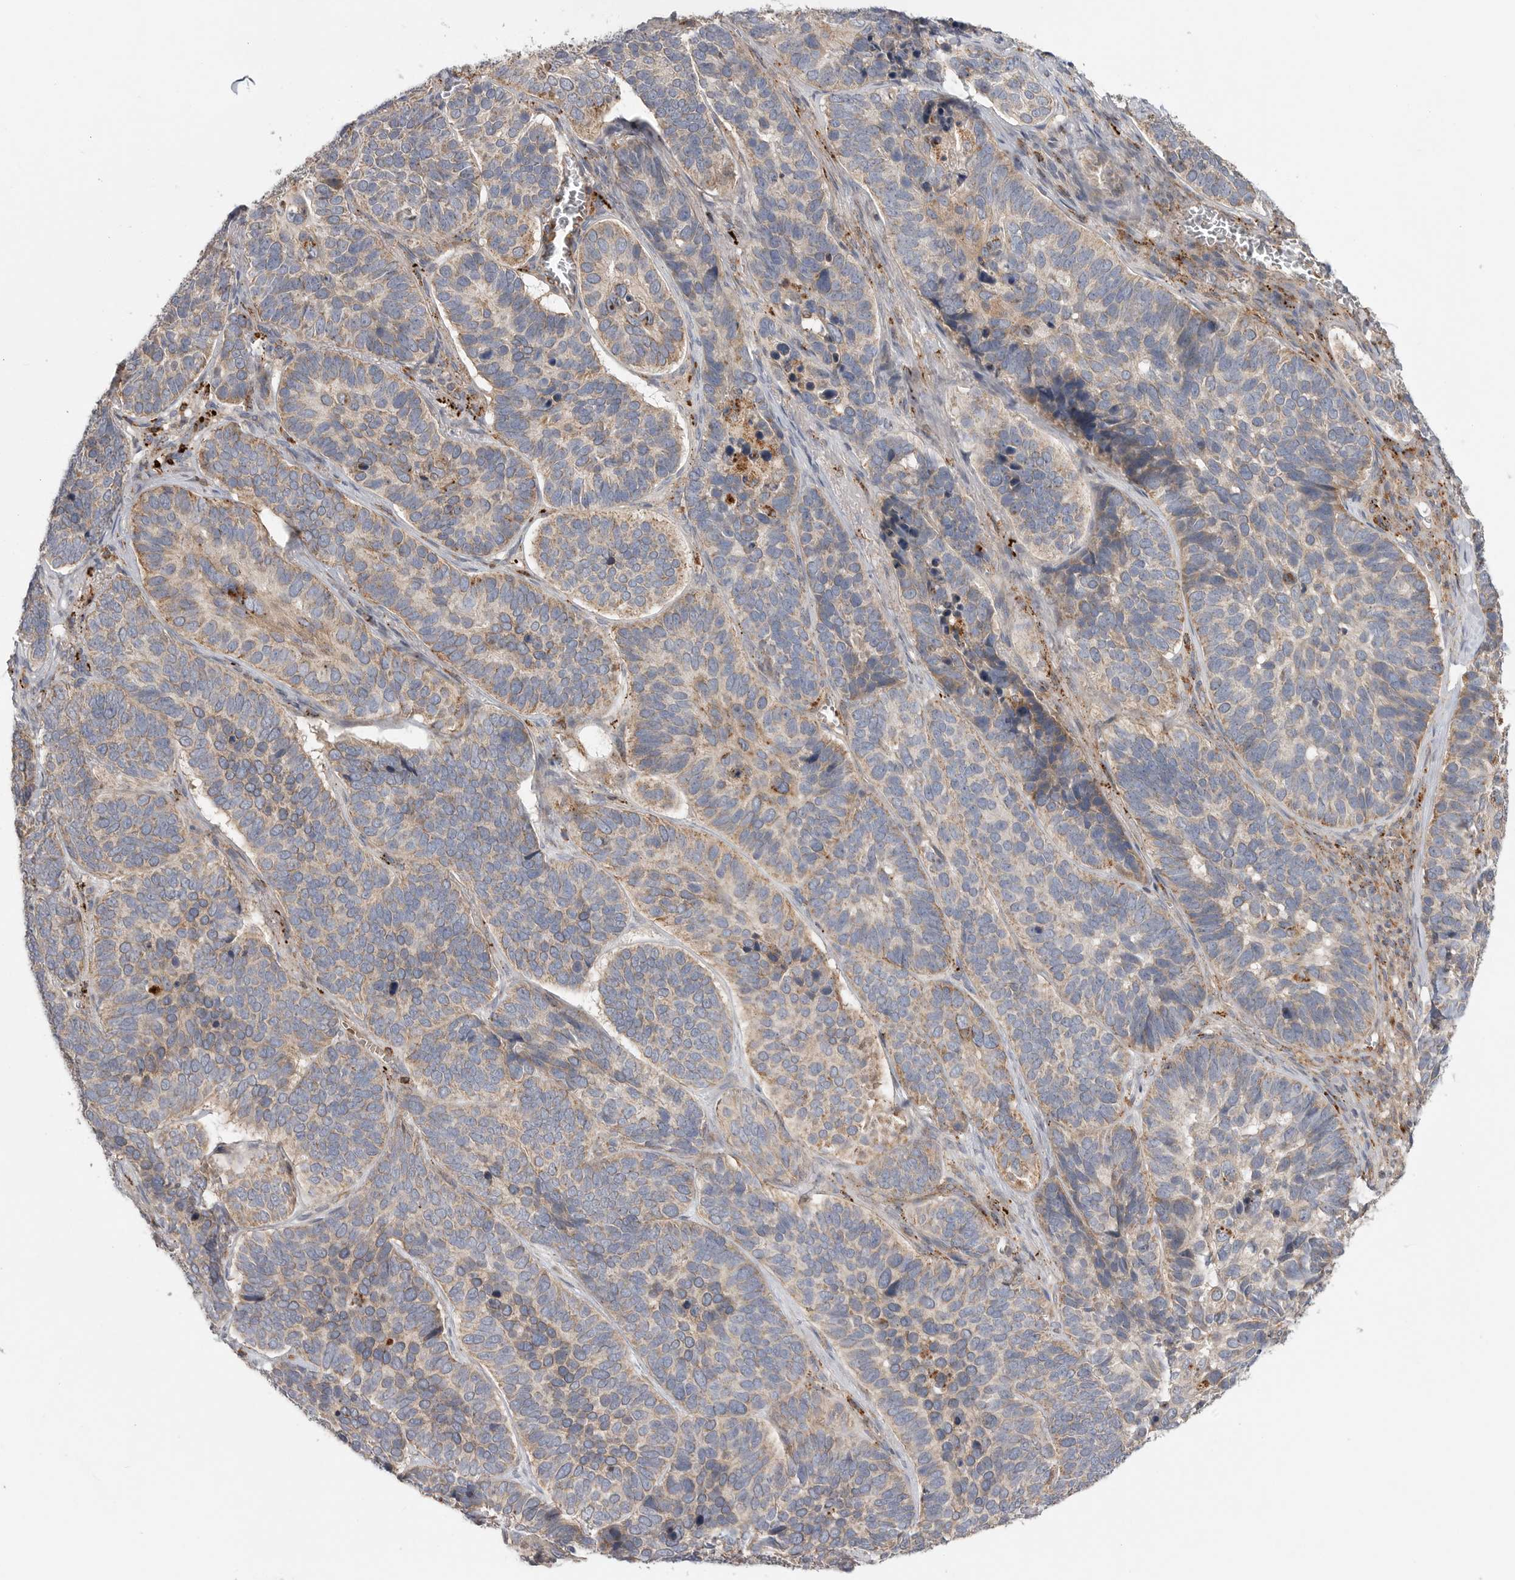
{"staining": {"intensity": "weak", "quantity": "25%-75%", "location": "cytoplasmic/membranous"}, "tissue": "skin cancer", "cell_type": "Tumor cells", "image_type": "cancer", "snomed": [{"axis": "morphology", "description": "Basal cell carcinoma"}, {"axis": "topography", "description": "Skin"}], "caption": "Skin basal cell carcinoma stained for a protein demonstrates weak cytoplasmic/membranous positivity in tumor cells.", "gene": "GALNS", "patient": {"sex": "male", "age": 62}}